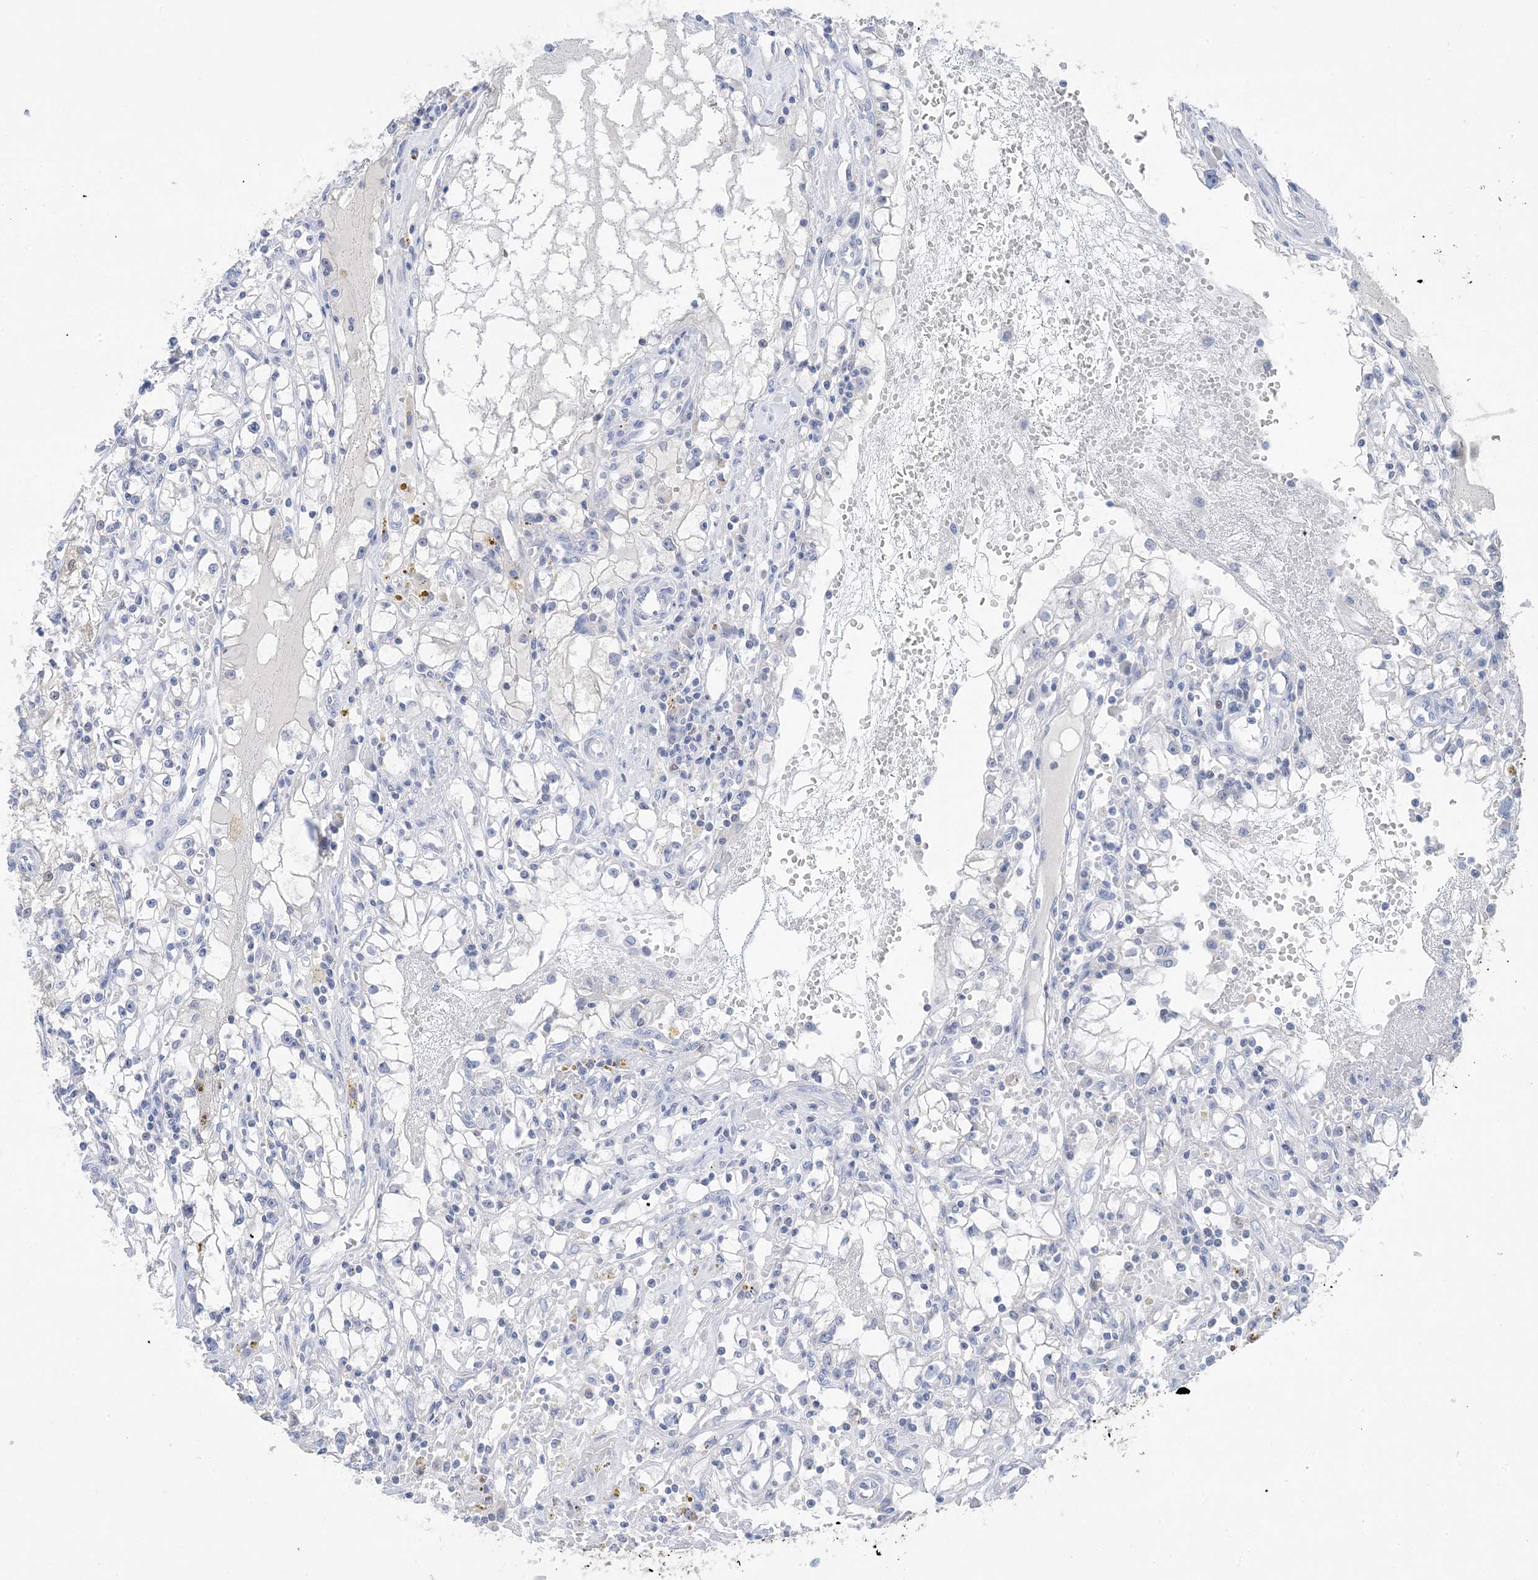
{"staining": {"intensity": "negative", "quantity": "none", "location": "none"}, "tissue": "renal cancer", "cell_type": "Tumor cells", "image_type": "cancer", "snomed": [{"axis": "morphology", "description": "Adenocarcinoma, NOS"}, {"axis": "topography", "description": "Kidney"}], "caption": "There is no significant expression in tumor cells of adenocarcinoma (renal).", "gene": "SH3YL1", "patient": {"sex": "male", "age": 56}}